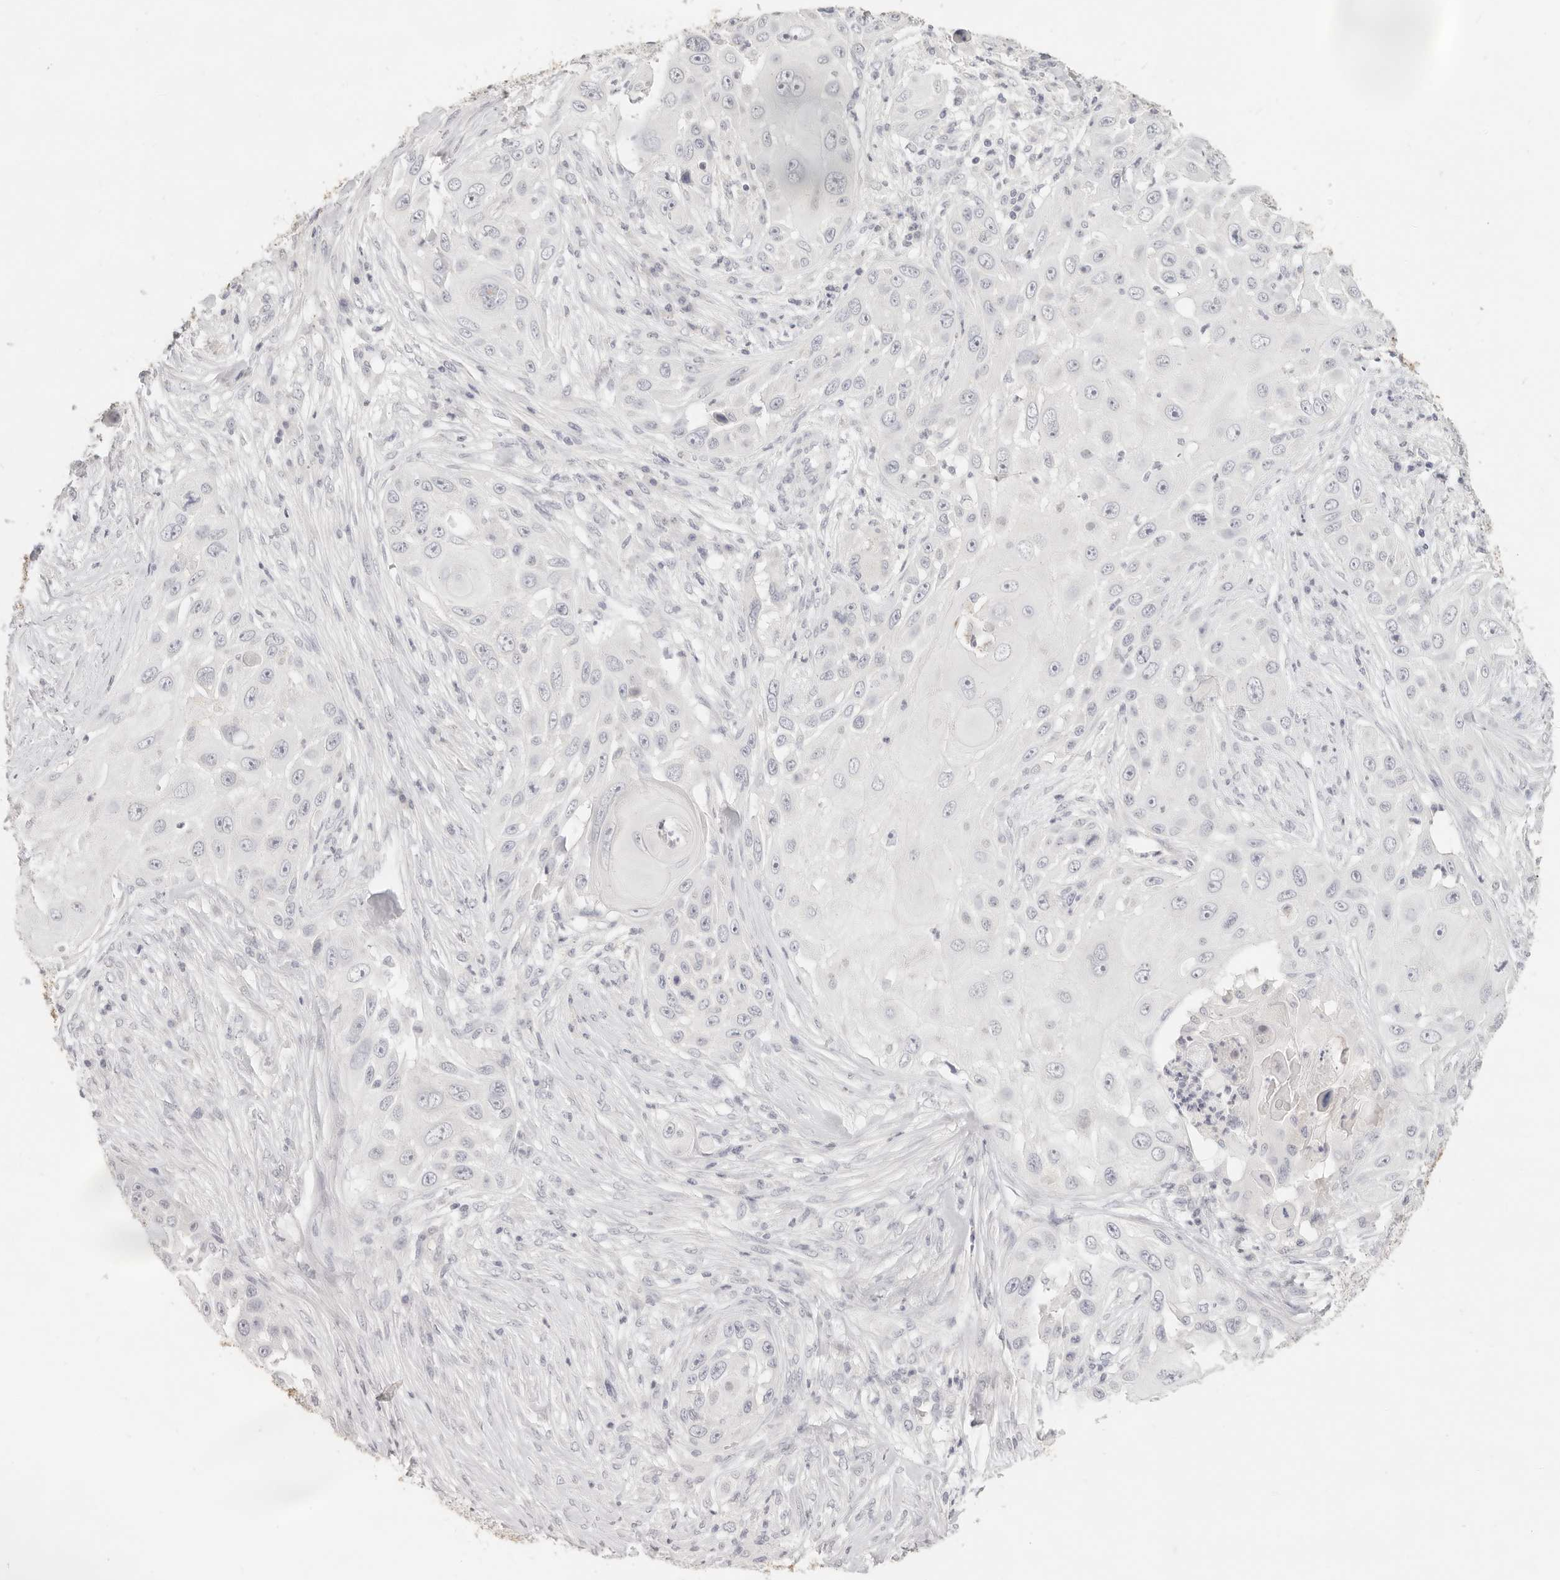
{"staining": {"intensity": "negative", "quantity": "none", "location": "none"}, "tissue": "skin cancer", "cell_type": "Tumor cells", "image_type": "cancer", "snomed": [{"axis": "morphology", "description": "Squamous cell carcinoma, NOS"}, {"axis": "topography", "description": "Skin"}], "caption": "The IHC photomicrograph has no significant positivity in tumor cells of skin cancer (squamous cell carcinoma) tissue.", "gene": "EPCAM", "patient": {"sex": "female", "age": 44}}